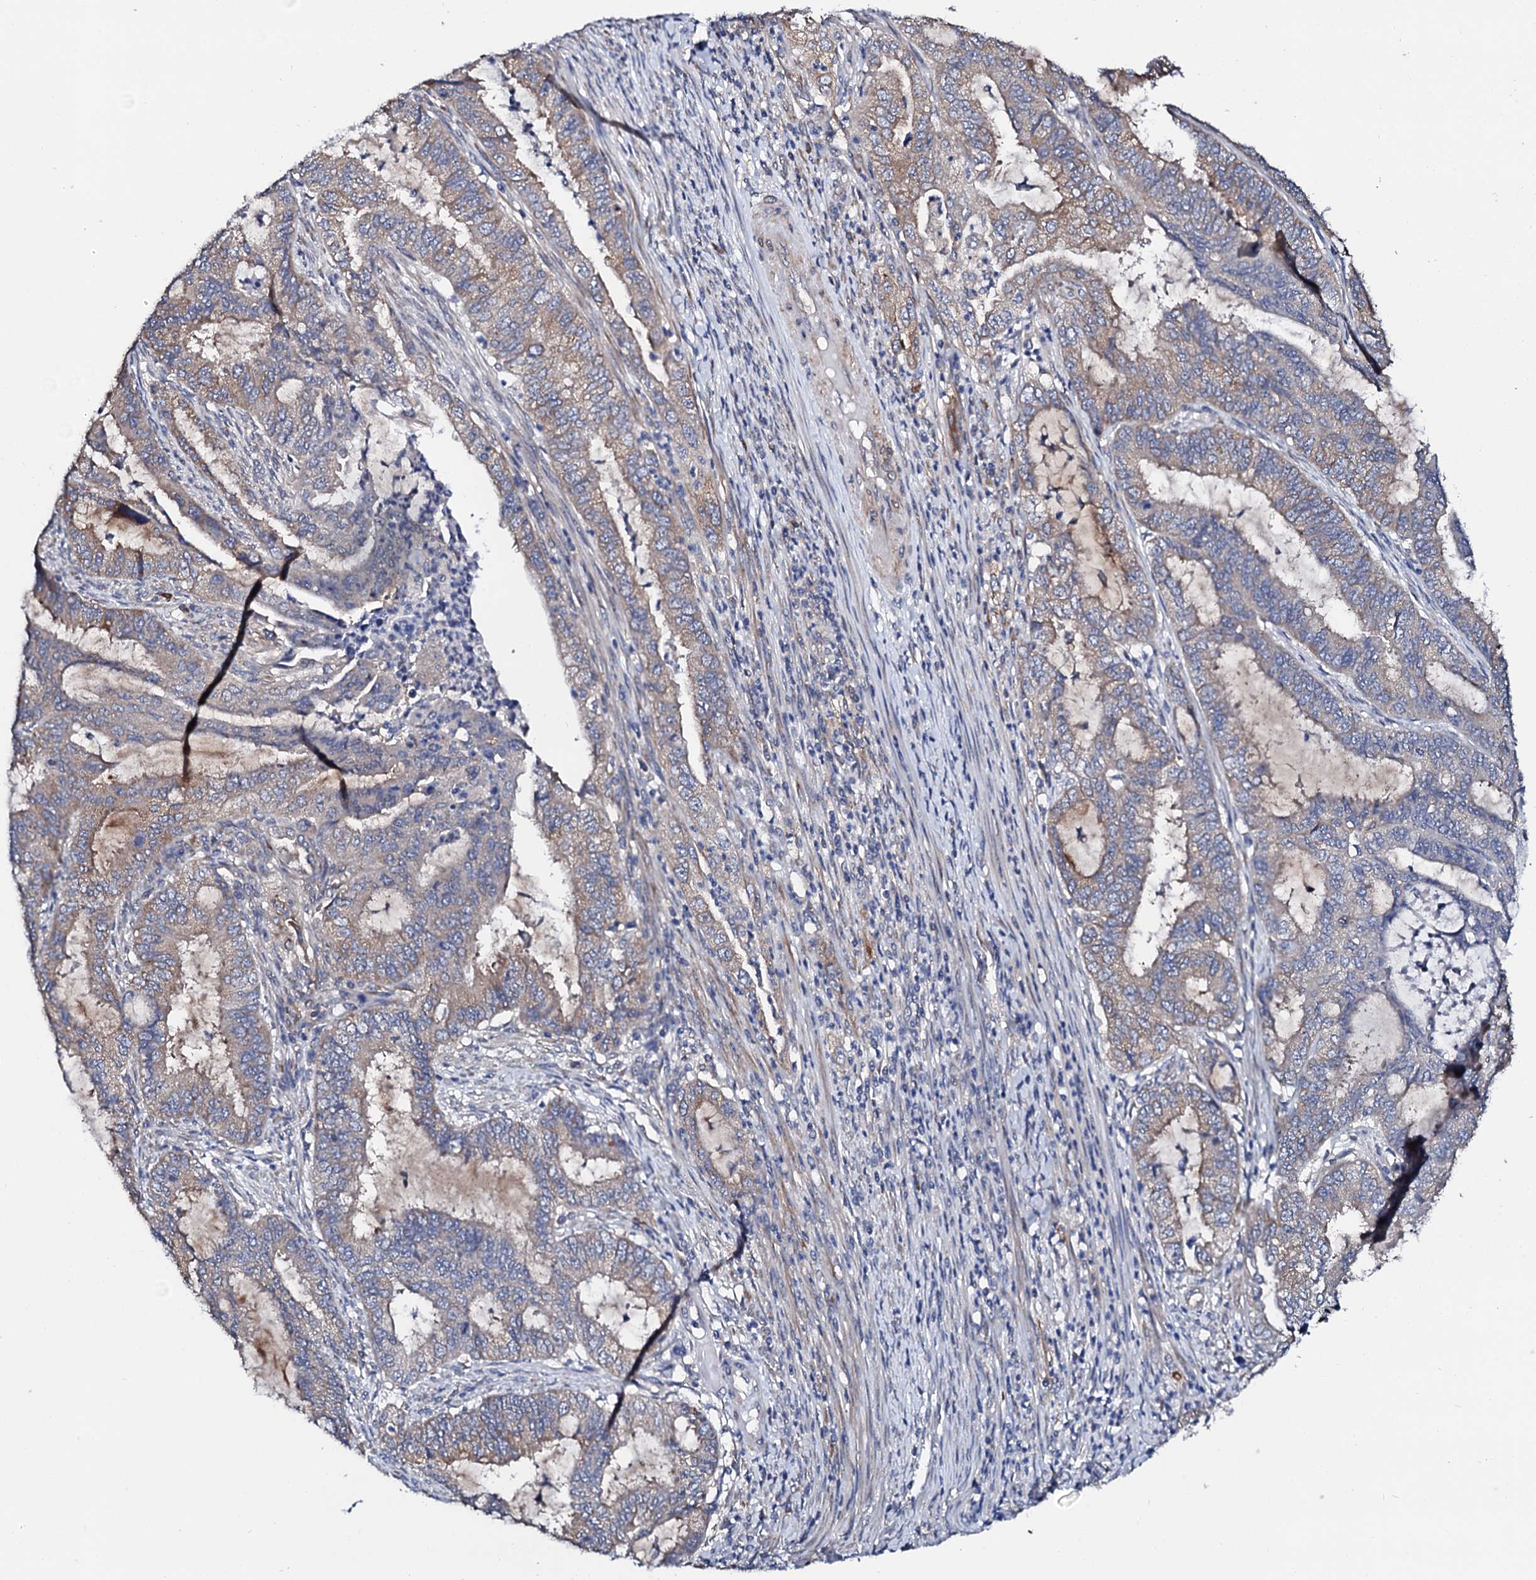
{"staining": {"intensity": "moderate", "quantity": "25%-75%", "location": "cytoplasmic/membranous"}, "tissue": "endometrial cancer", "cell_type": "Tumor cells", "image_type": "cancer", "snomed": [{"axis": "morphology", "description": "Adenocarcinoma, NOS"}, {"axis": "topography", "description": "Endometrium"}], "caption": "Immunohistochemistry (IHC) (DAB) staining of endometrial adenocarcinoma shows moderate cytoplasmic/membranous protein staining in about 25%-75% of tumor cells.", "gene": "NUP58", "patient": {"sex": "female", "age": 51}}